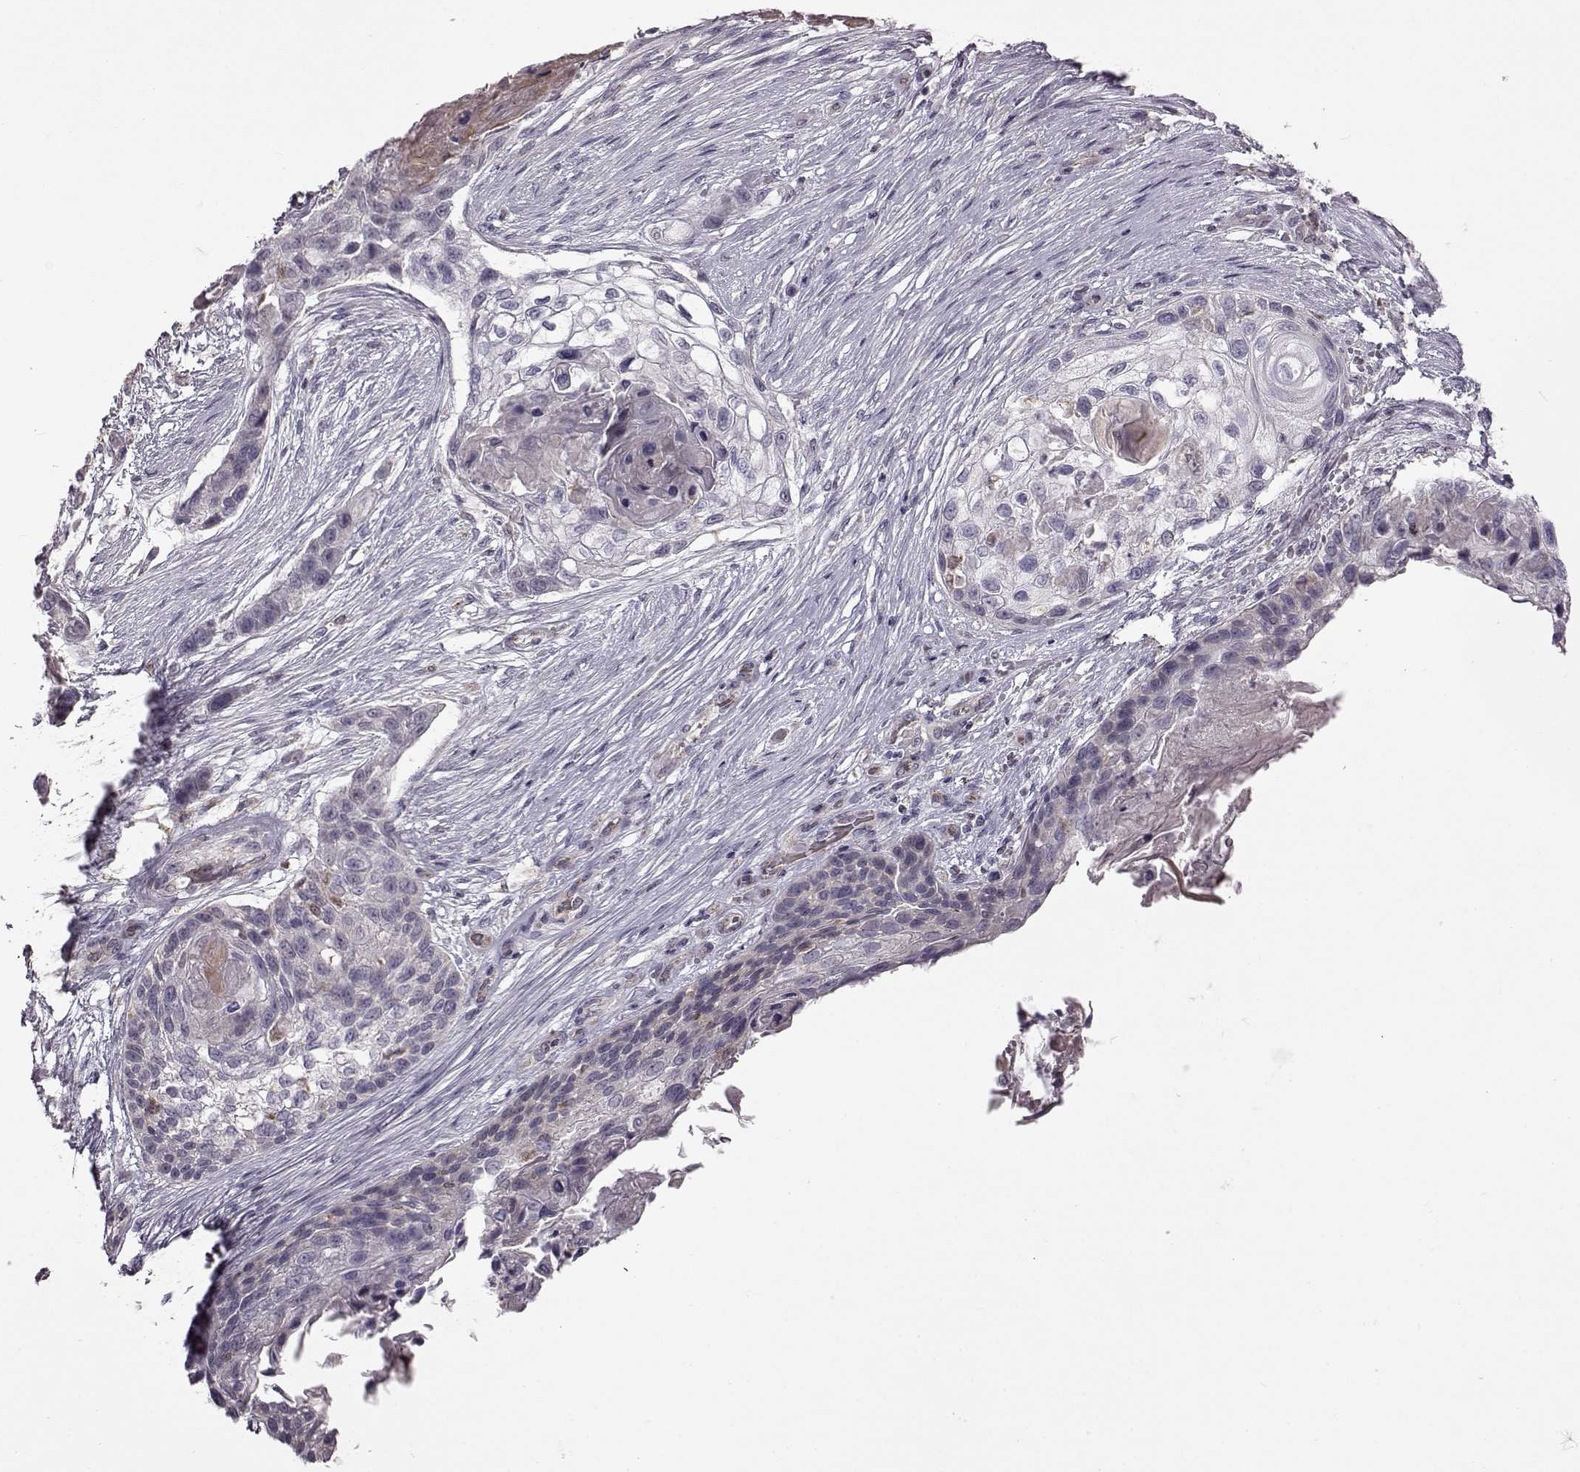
{"staining": {"intensity": "negative", "quantity": "none", "location": "none"}, "tissue": "lung cancer", "cell_type": "Tumor cells", "image_type": "cancer", "snomed": [{"axis": "morphology", "description": "Squamous cell carcinoma, NOS"}, {"axis": "topography", "description": "Lung"}], "caption": "This micrograph is of lung cancer (squamous cell carcinoma) stained with IHC to label a protein in brown with the nuclei are counter-stained blue. There is no positivity in tumor cells.", "gene": "B3GNT6", "patient": {"sex": "male", "age": 69}}